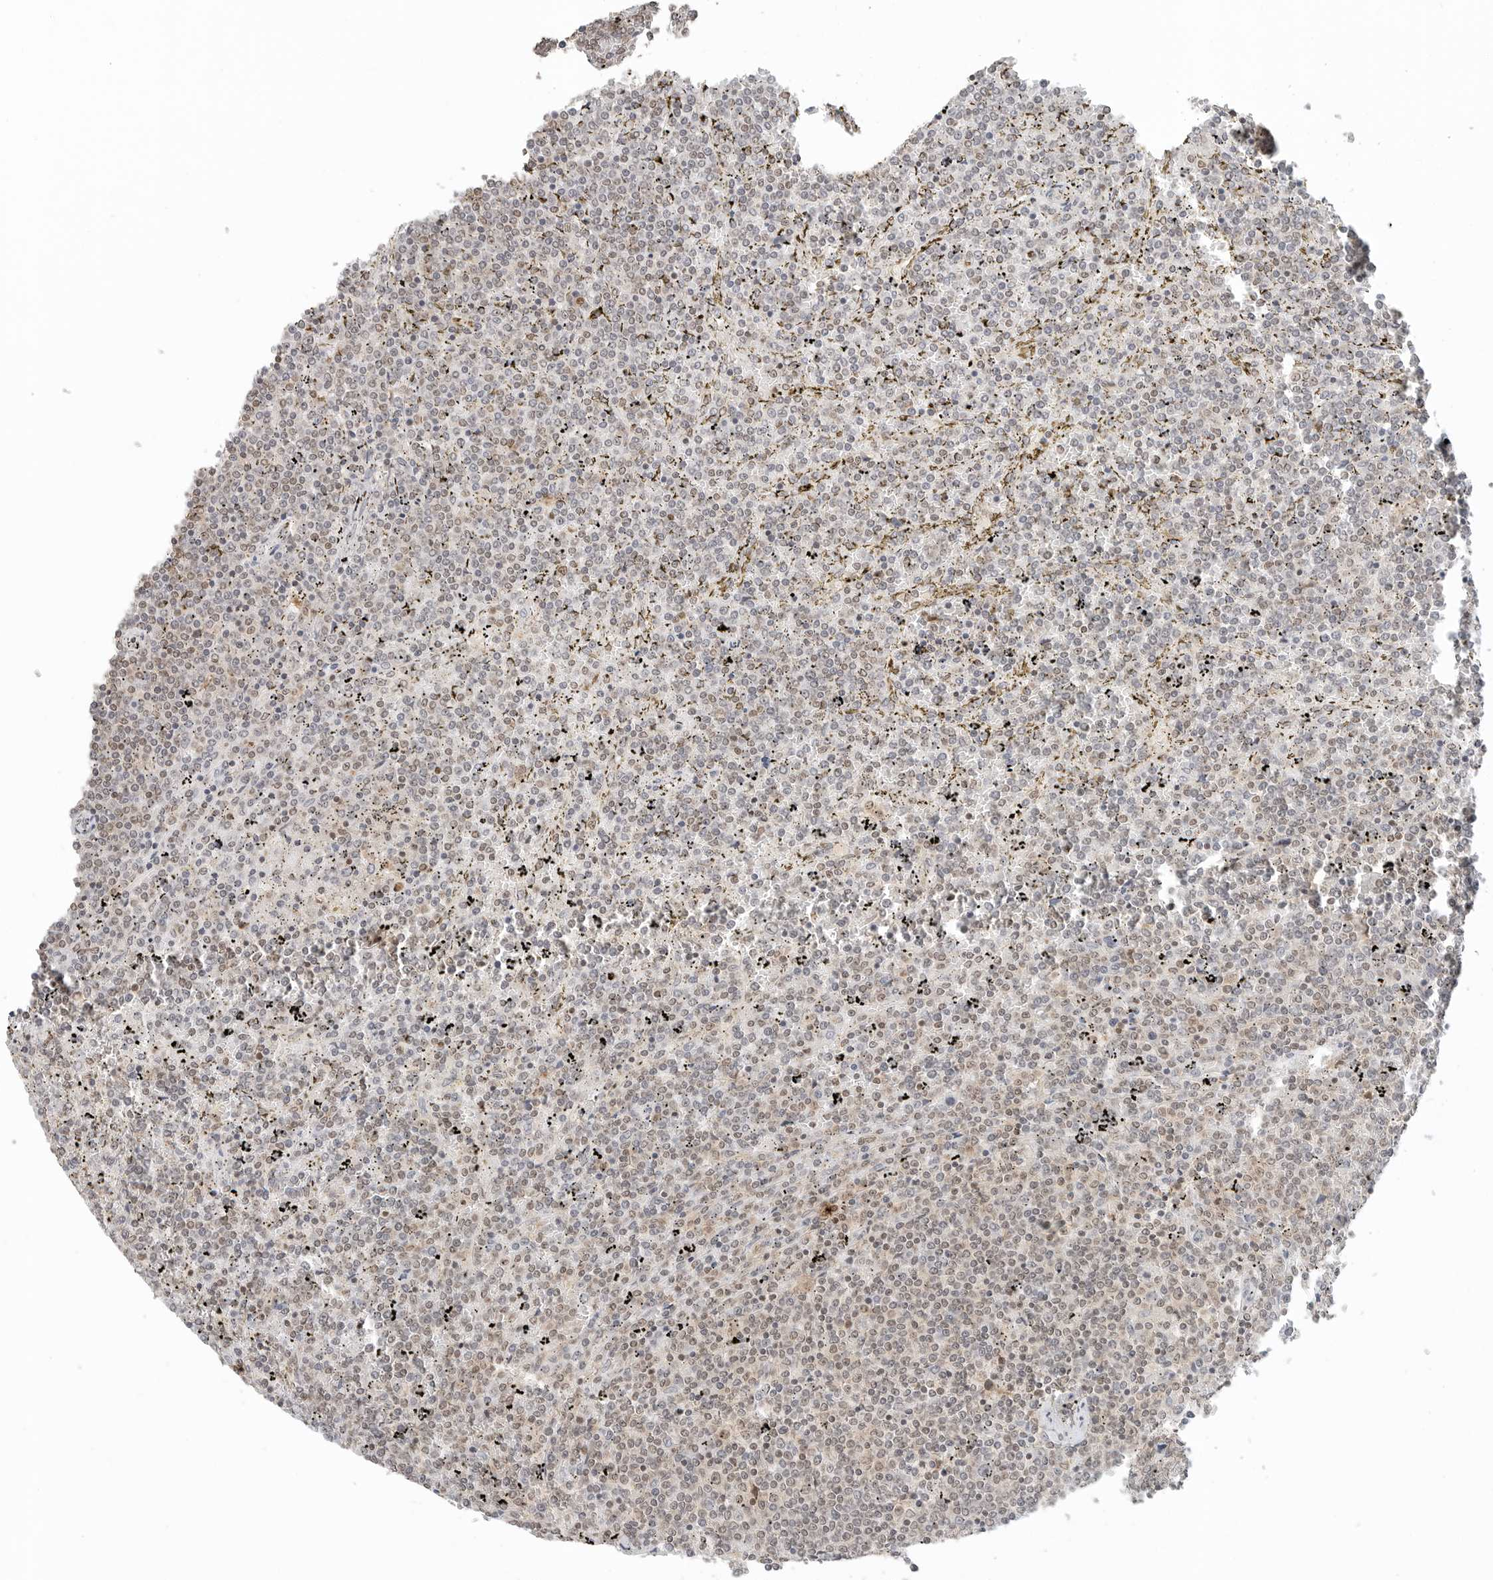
{"staining": {"intensity": "weak", "quantity": ">75%", "location": "nuclear"}, "tissue": "lymphoma", "cell_type": "Tumor cells", "image_type": "cancer", "snomed": [{"axis": "morphology", "description": "Malignant lymphoma, non-Hodgkin's type, Low grade"}, {"axis": "topography", "description": "Spleen"}], "caption": "Low-grade malignant lymphoma, non-Hodgkin's type was stained to show a protein in brown. There is low levels of weak nuclear positivity in approximately >75% of tumor cells.", "gene": "METAP1", "patient": {"sex": "female", "age": 19}}